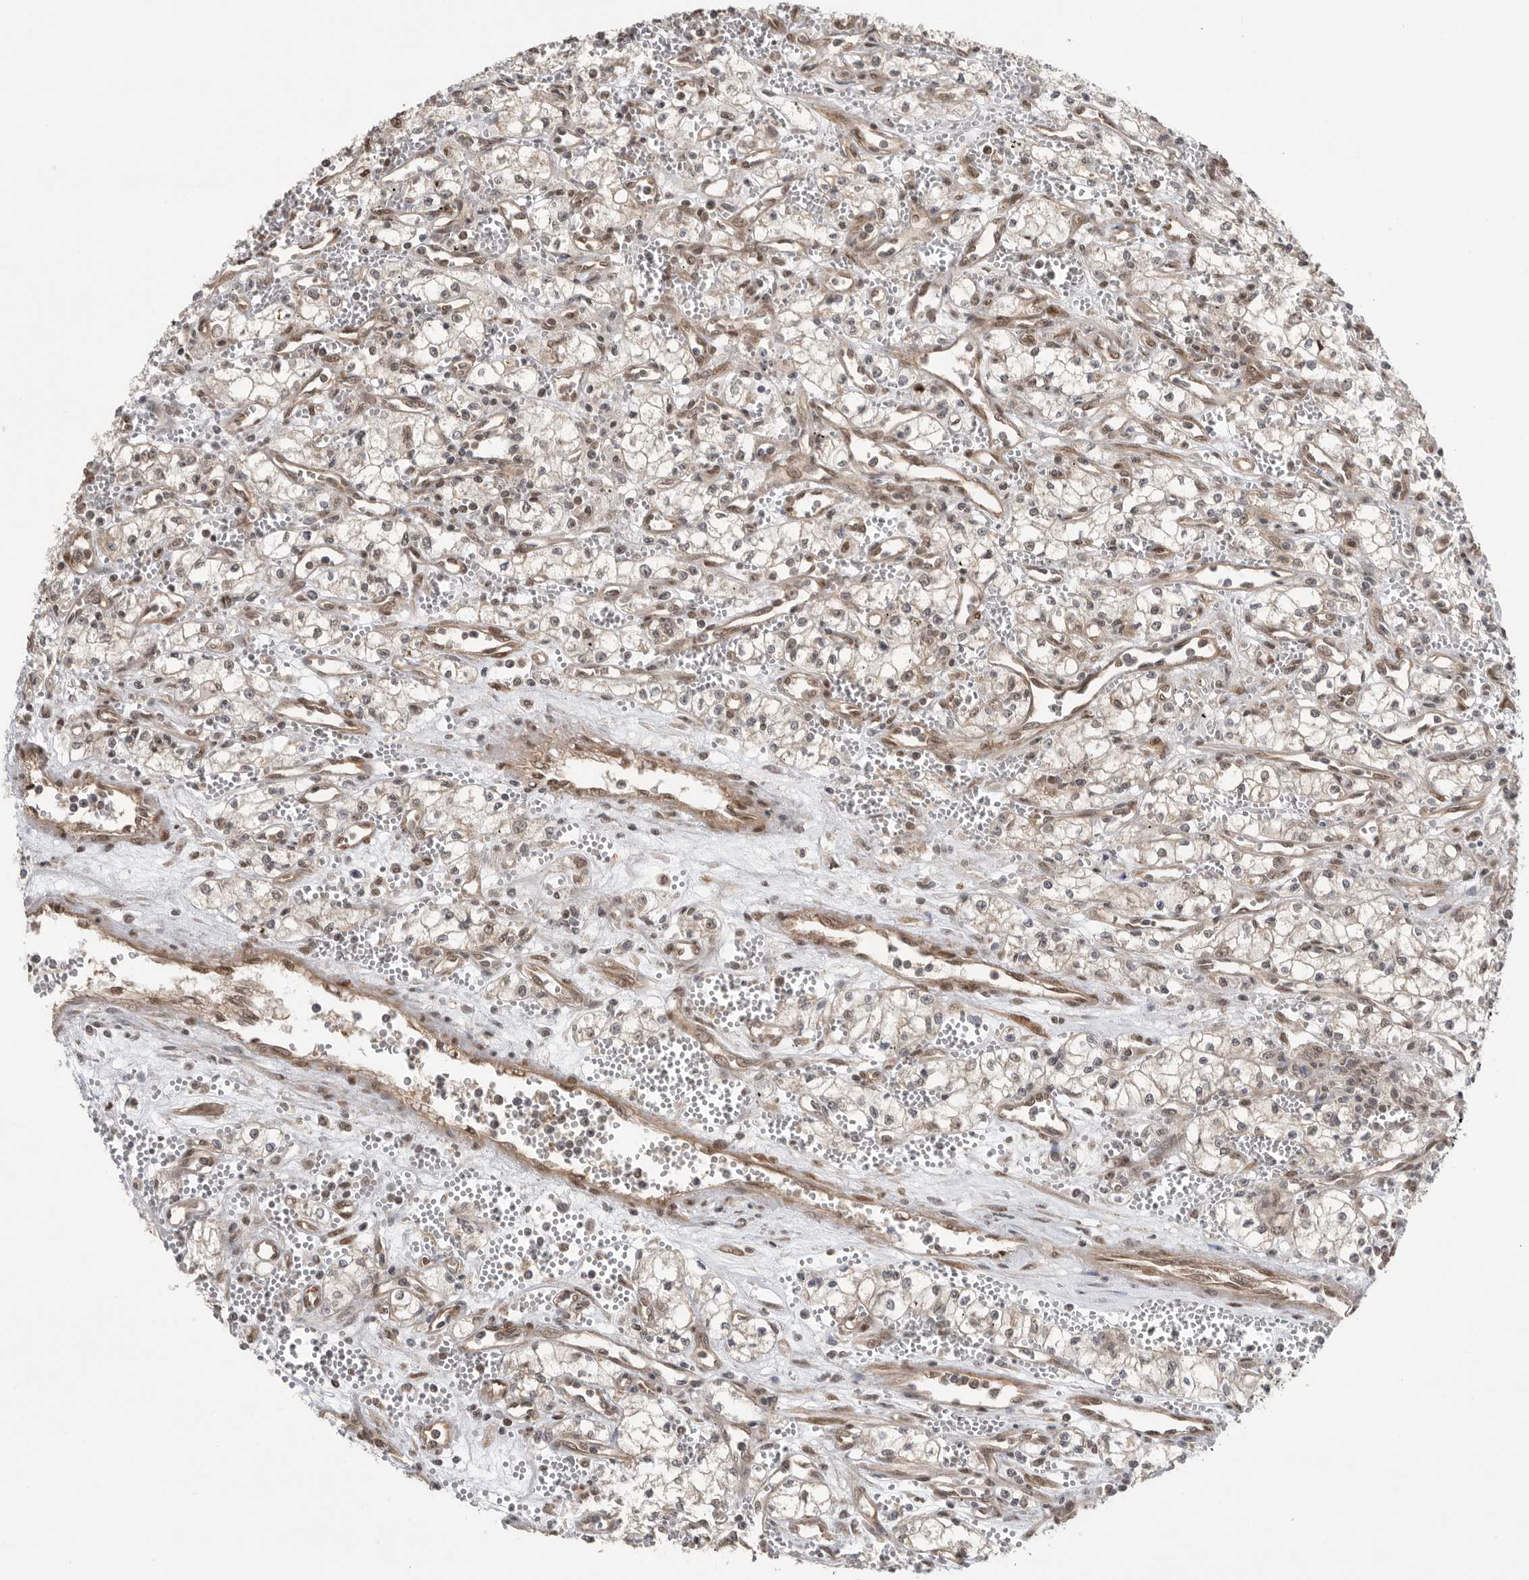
{"staining": {"intensity": "negative", "quantity": "none", "location": "none"}, "tissue": "renal cancer", "cell_type": "Tumor cells", "image_type": "cancer", "snomed": [{"axis": "morphology", "description": "Adenocarcinoma, NOS"}, {"axis": "topography", "description": "Kidney"}], "caption": "A photomicrograph of renal cancer stained for a protein exhibits no brown staining in tumor cells.", "gene": "VPS50", "patient": {"sex": "male", "age": 59}}